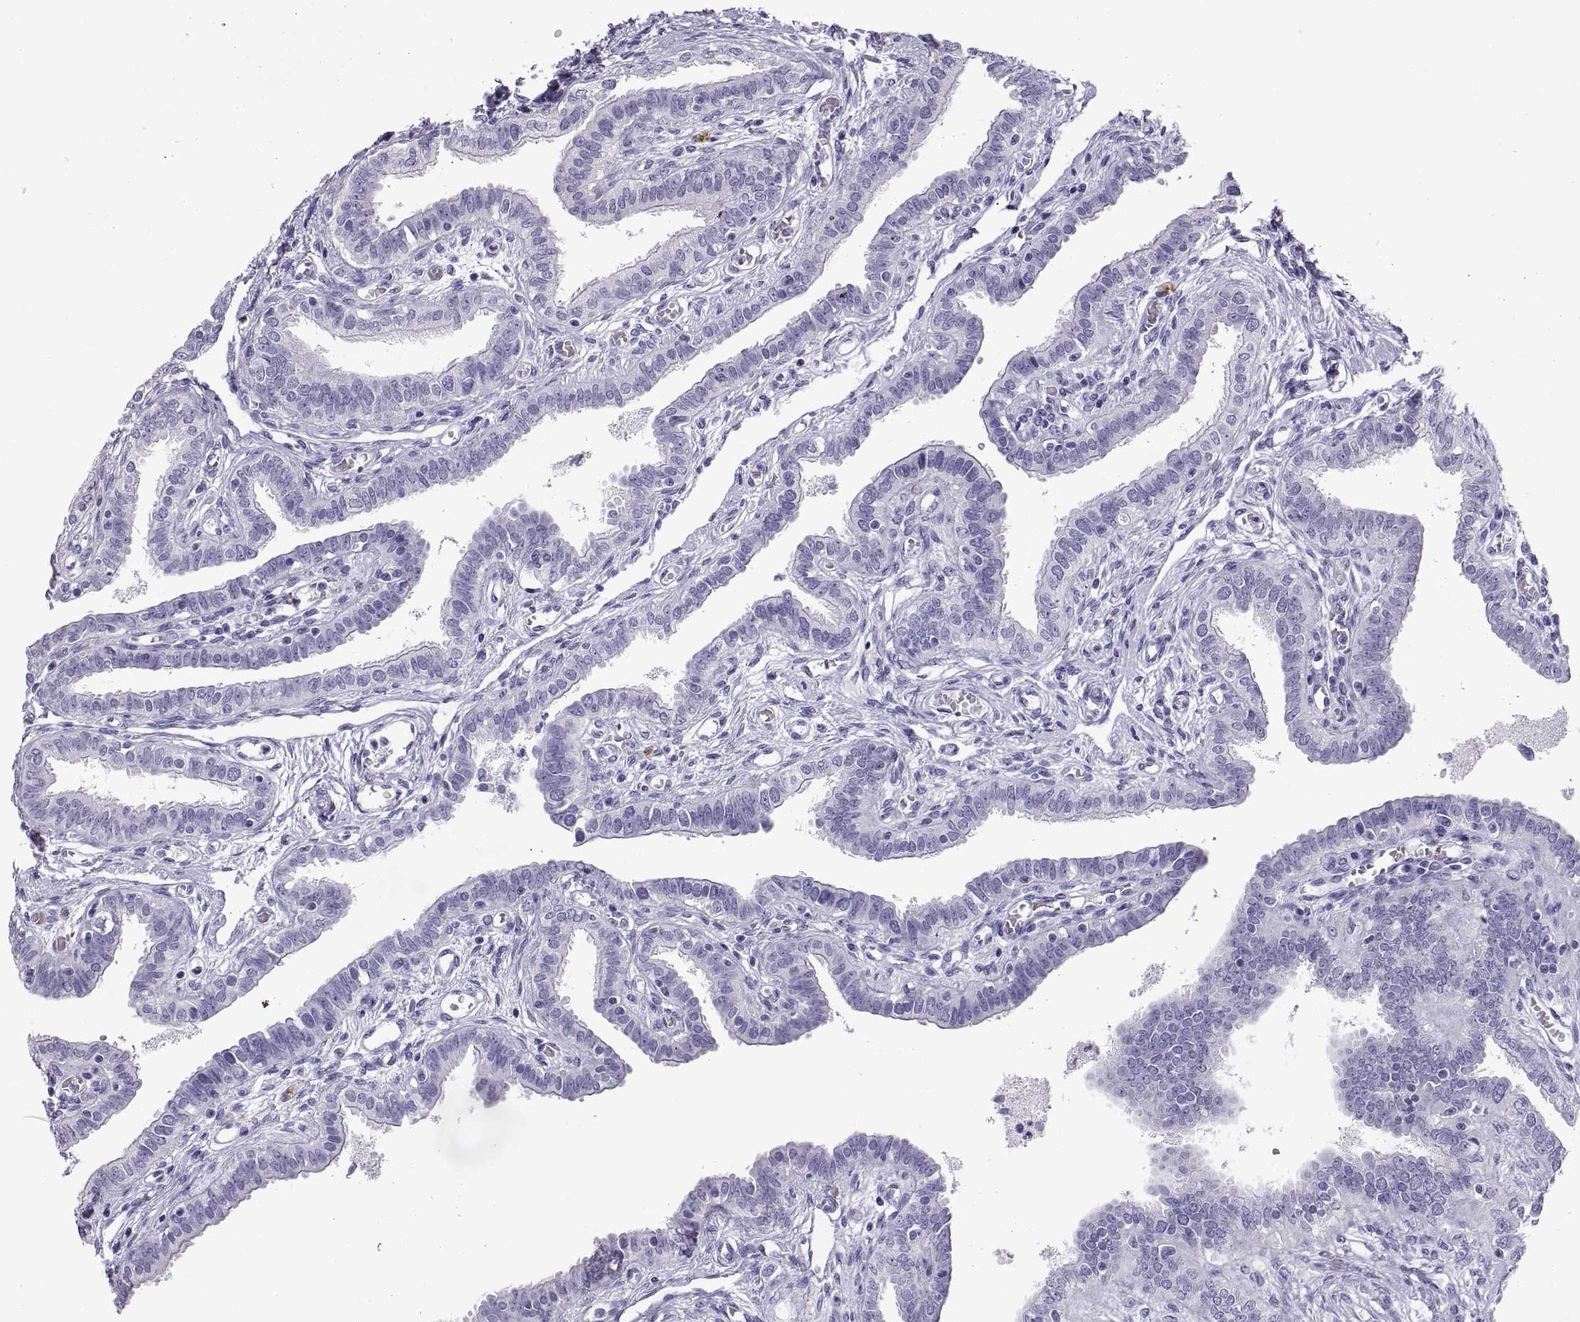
{"staining": {"intensity": "negative", "quantity": "none", "location": "none"}, "tissue": "fallopian tube", "cell_type": "Glandular cells", "image_type": "normal", "snomed": [{"axis": "morphology", "description": "Normal tissue, NOS"}, {"axis": "morphology", "description": "Carcinoma, endometroid"}, {"axis": "topography", "description": "Fallopian tube"}, {"axis": "topography", "description": "Ovary"}], "caption": "High magnification brightfield microscopy of unremarkable fallopian tube stained with DAB (brown) and counterstained with hematoxylin (blue): glandular cells show no significant positivity.", "gene": "RLBP1", "patient": {"sex": "female", "age": 42}}